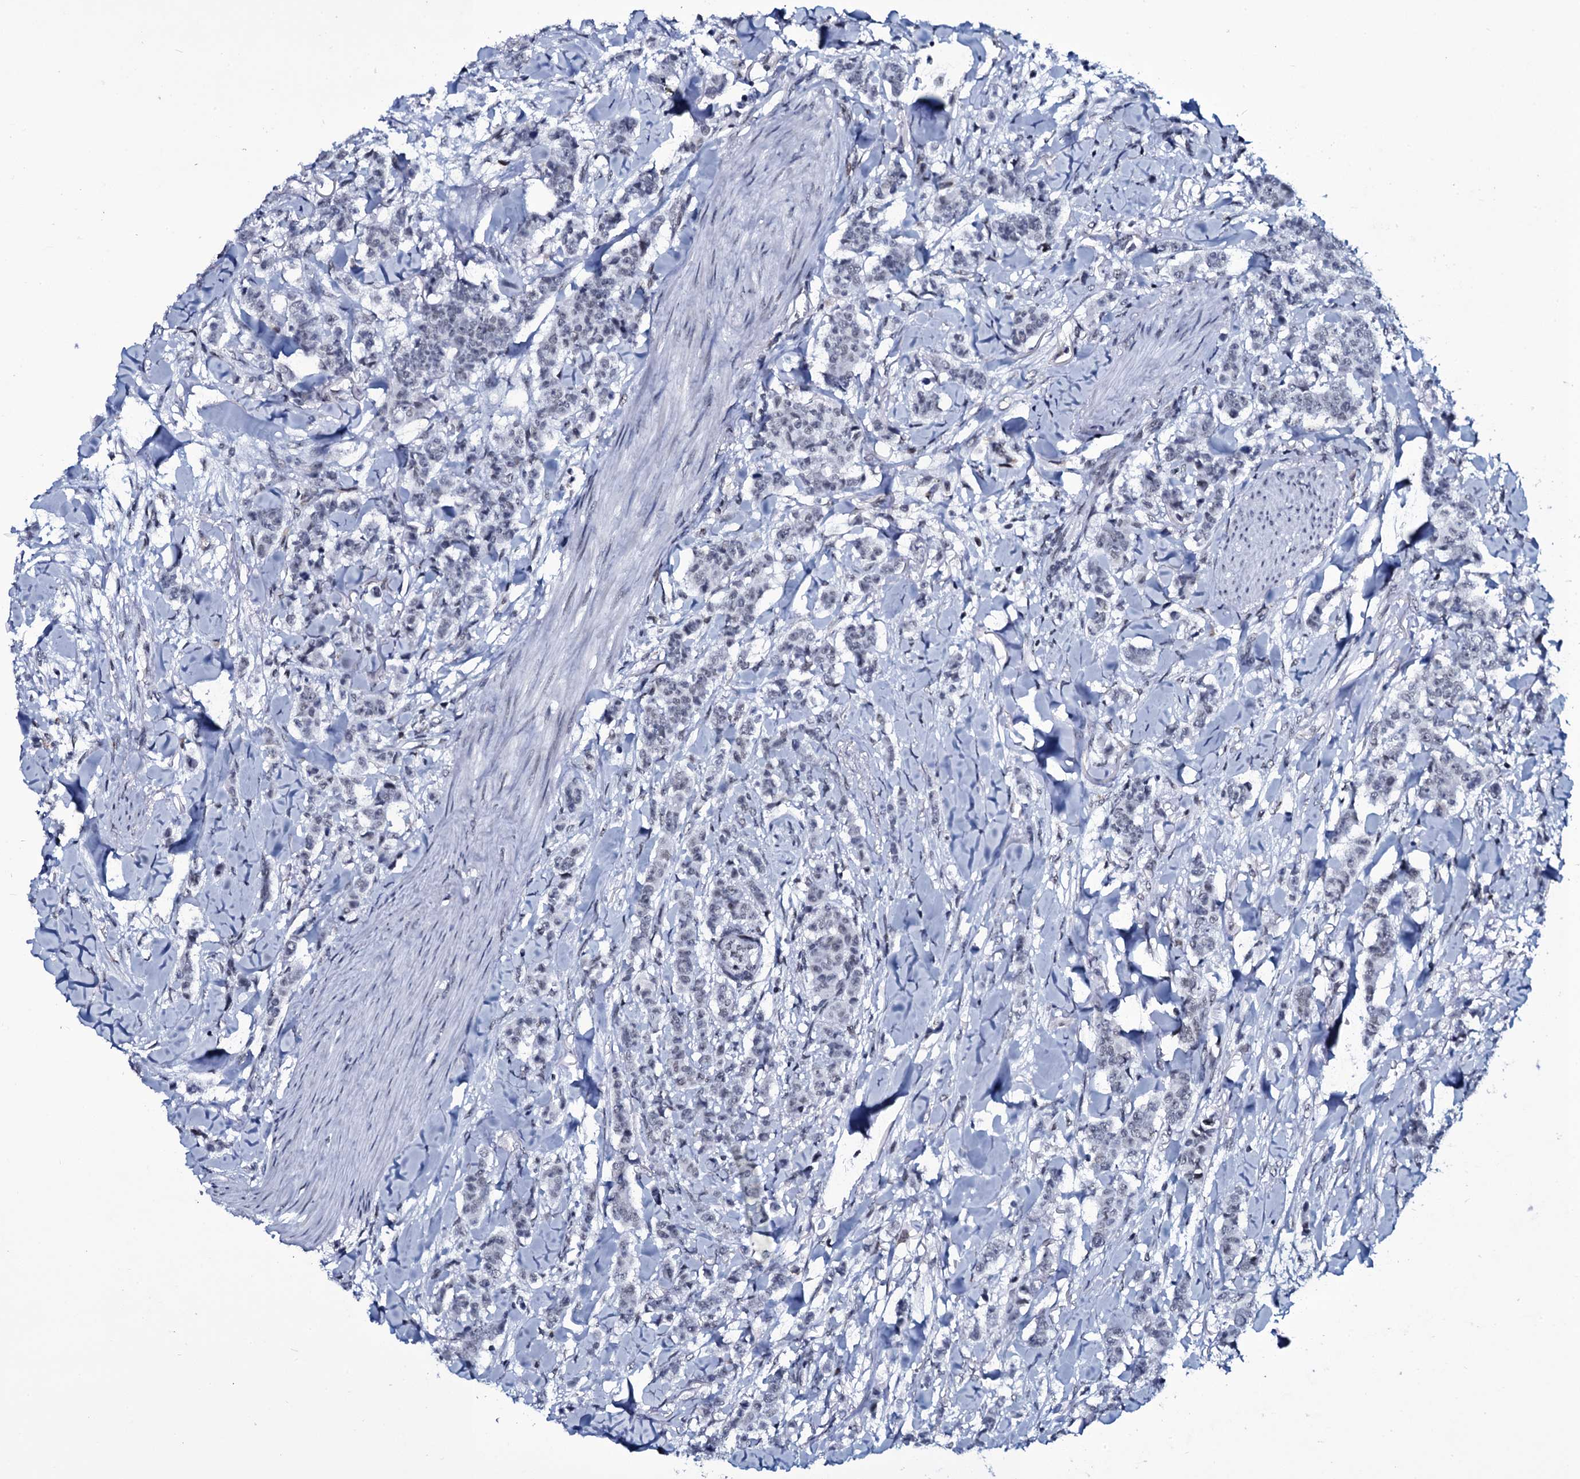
{"staining": {"intensity": "negative", "quantity": "none", "location": "none"}, "tissue": "breast cancer", "cell_type": "Tumor cells", "image_type": "cancer", "snomed": [{"axis": "morphology", "description": "Duct carcinoma"}, {"axis": "topography", "description": "Breast"}], "caption": "DAB immunohistochemical staining of human breast cancer (infiltrating ductal carcinoma) shows no significant expression in tumor cells.", "gene": "ZMIZ2", "patient": {"sex": "female", "age": 40}}